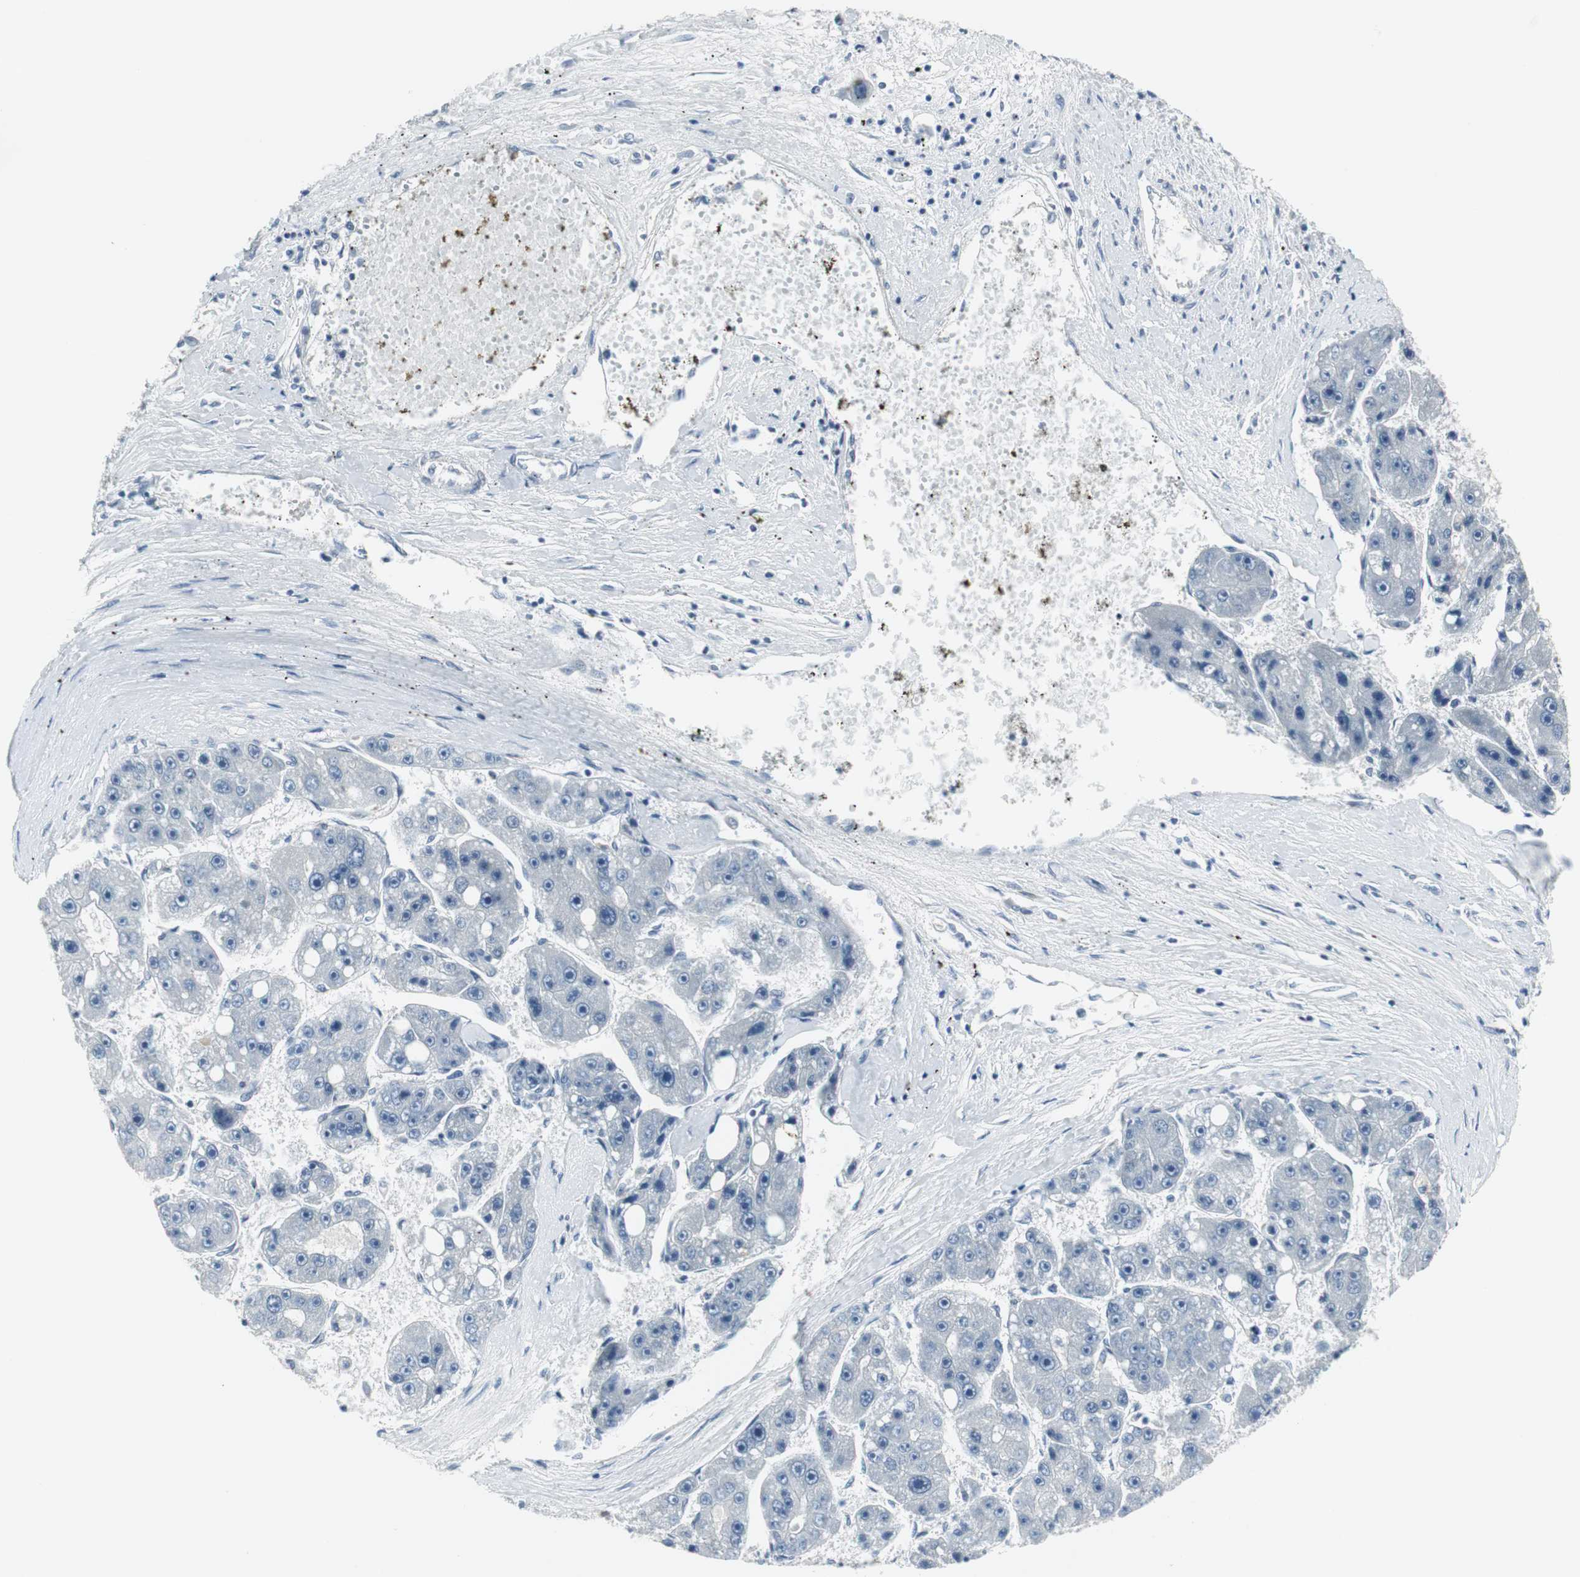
{"staining": {"intensity": "negative", "quantity": "none", "location": "none"}, "tissue": "liver cancer", "cell_type": "Tumor cells", "image_type": "cancer", "snomed": [{"axis": "morphology", "description": "Carcinoma, Hepatocellular, NOS"}, {"axis": "topography", "description": "Liver"}], "caption": "DAB (3,3'-diaminobenzidine) immunohistochemical staining of liver hepatocellular carcinoma displays no significant expression in tumor cells.", "gene": "ELK1", "patient": {"sex": "female", "age": 61}}